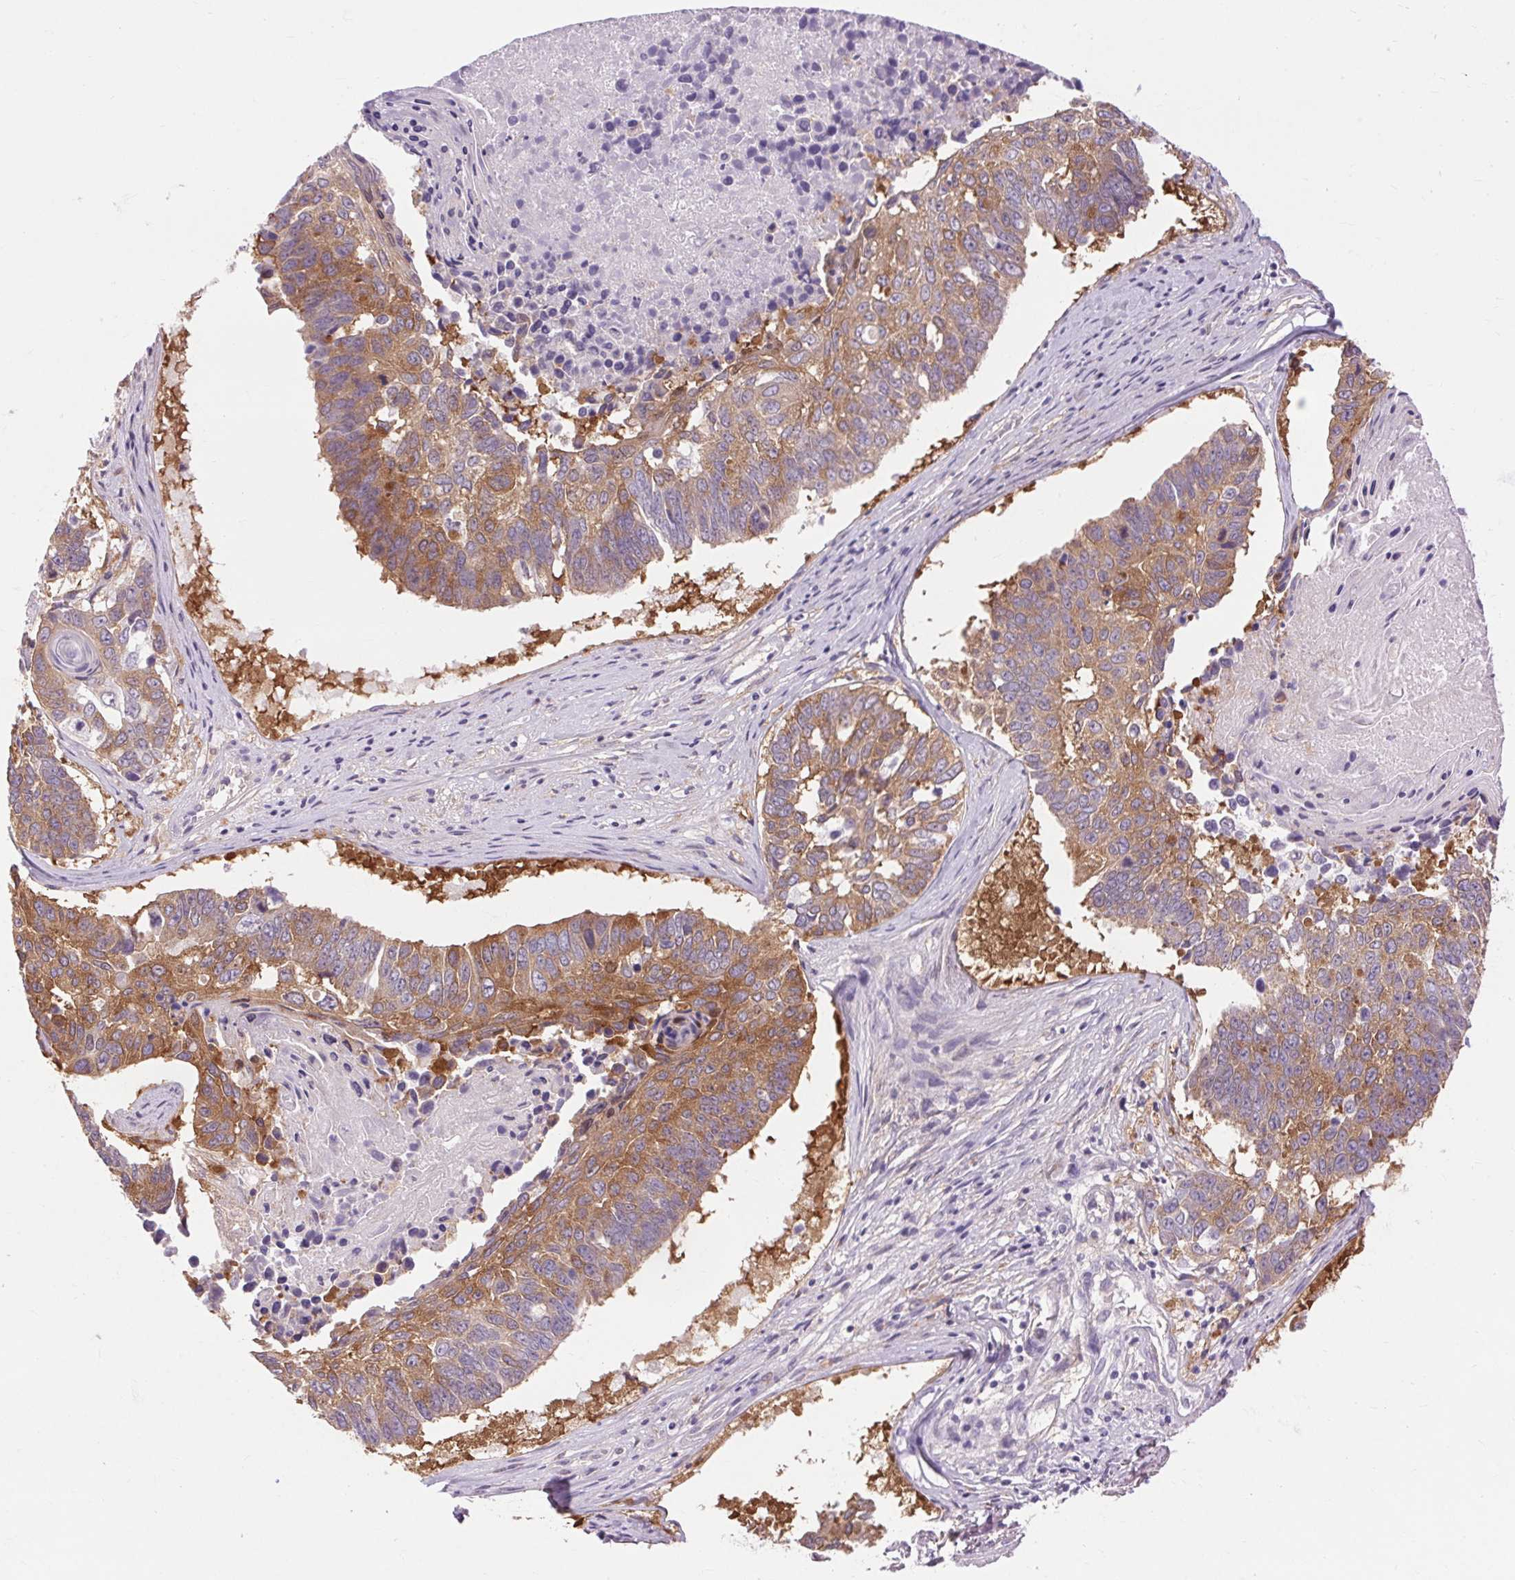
{"staining": {"intensity": "moderate", "quantity": ">75%", "location": "cytoplasmic/membranous"}, "tissue": "lung cancer", "cell_type": "Tumor cells", "image_type": "cancer", "snomed": [{"axis": "morphology", "description": "Squamous cell carcinoma, NOS"}, {"axis": "topography", "description": "Lung"}], "caption": "Lung cancer (squamous cell carcinoma) tissue demonstrates moderate cytoplasmic/membranous staining in approximately >75% of tumor cells, visualized by immunohistochemistry.", "gene": "SOWAHC", "patient": {"sex": "male", "age": 73}}